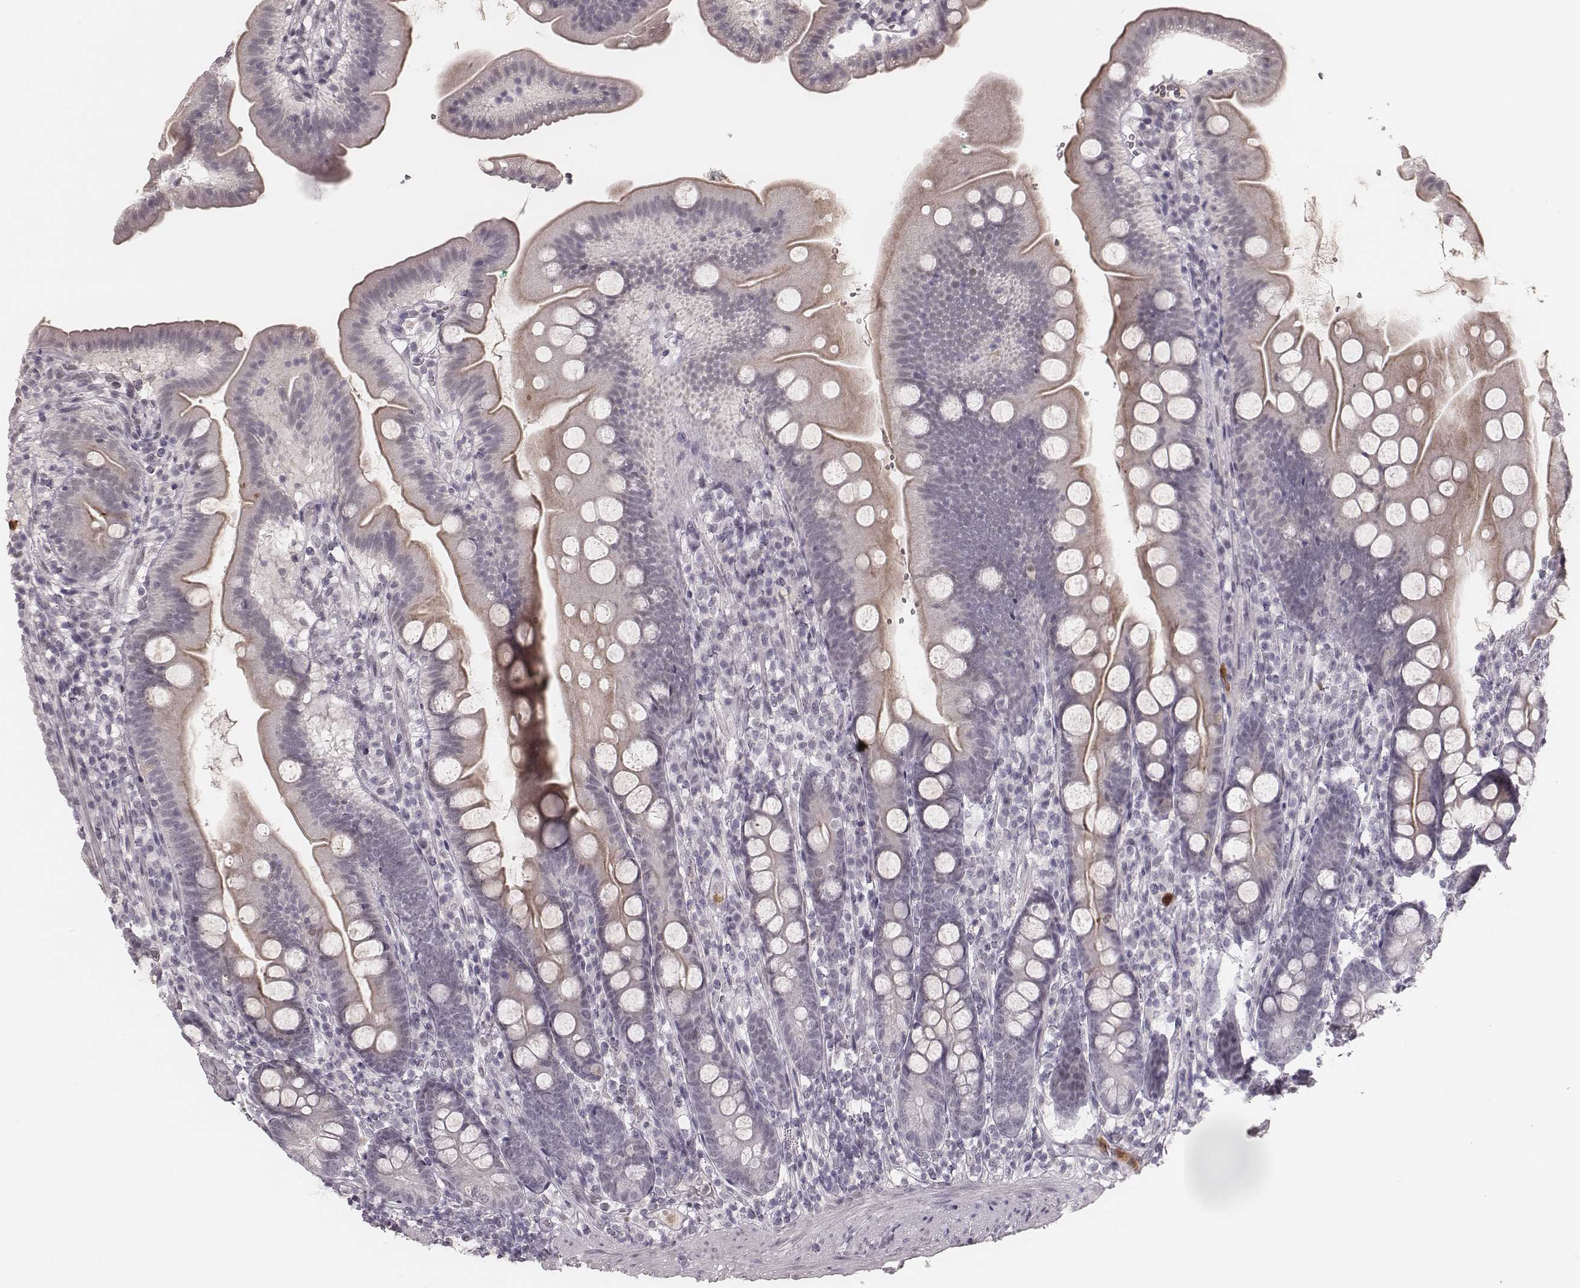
{"staining": {"intensity": "negative", "quantity": "none", "location": "none"}, "tissue": "duodenum", "cell_type": "Glandular cells", "image_type": "normal", "snomed": [{"axis": "morphology", "description": "Normal tissue, NOS"}, {"axis": "topography", "description": "Duodenum"}], "caption": "High magnification brightfield microscopy of benign duodenum stained with DAB (3,3'-diaminobenzidine) (brown) and counterstained with hematoxylin (blue): glandular cells show no significant expression.", "gene": "KITLG", "patient": {"sex": "female", "age": 67}}